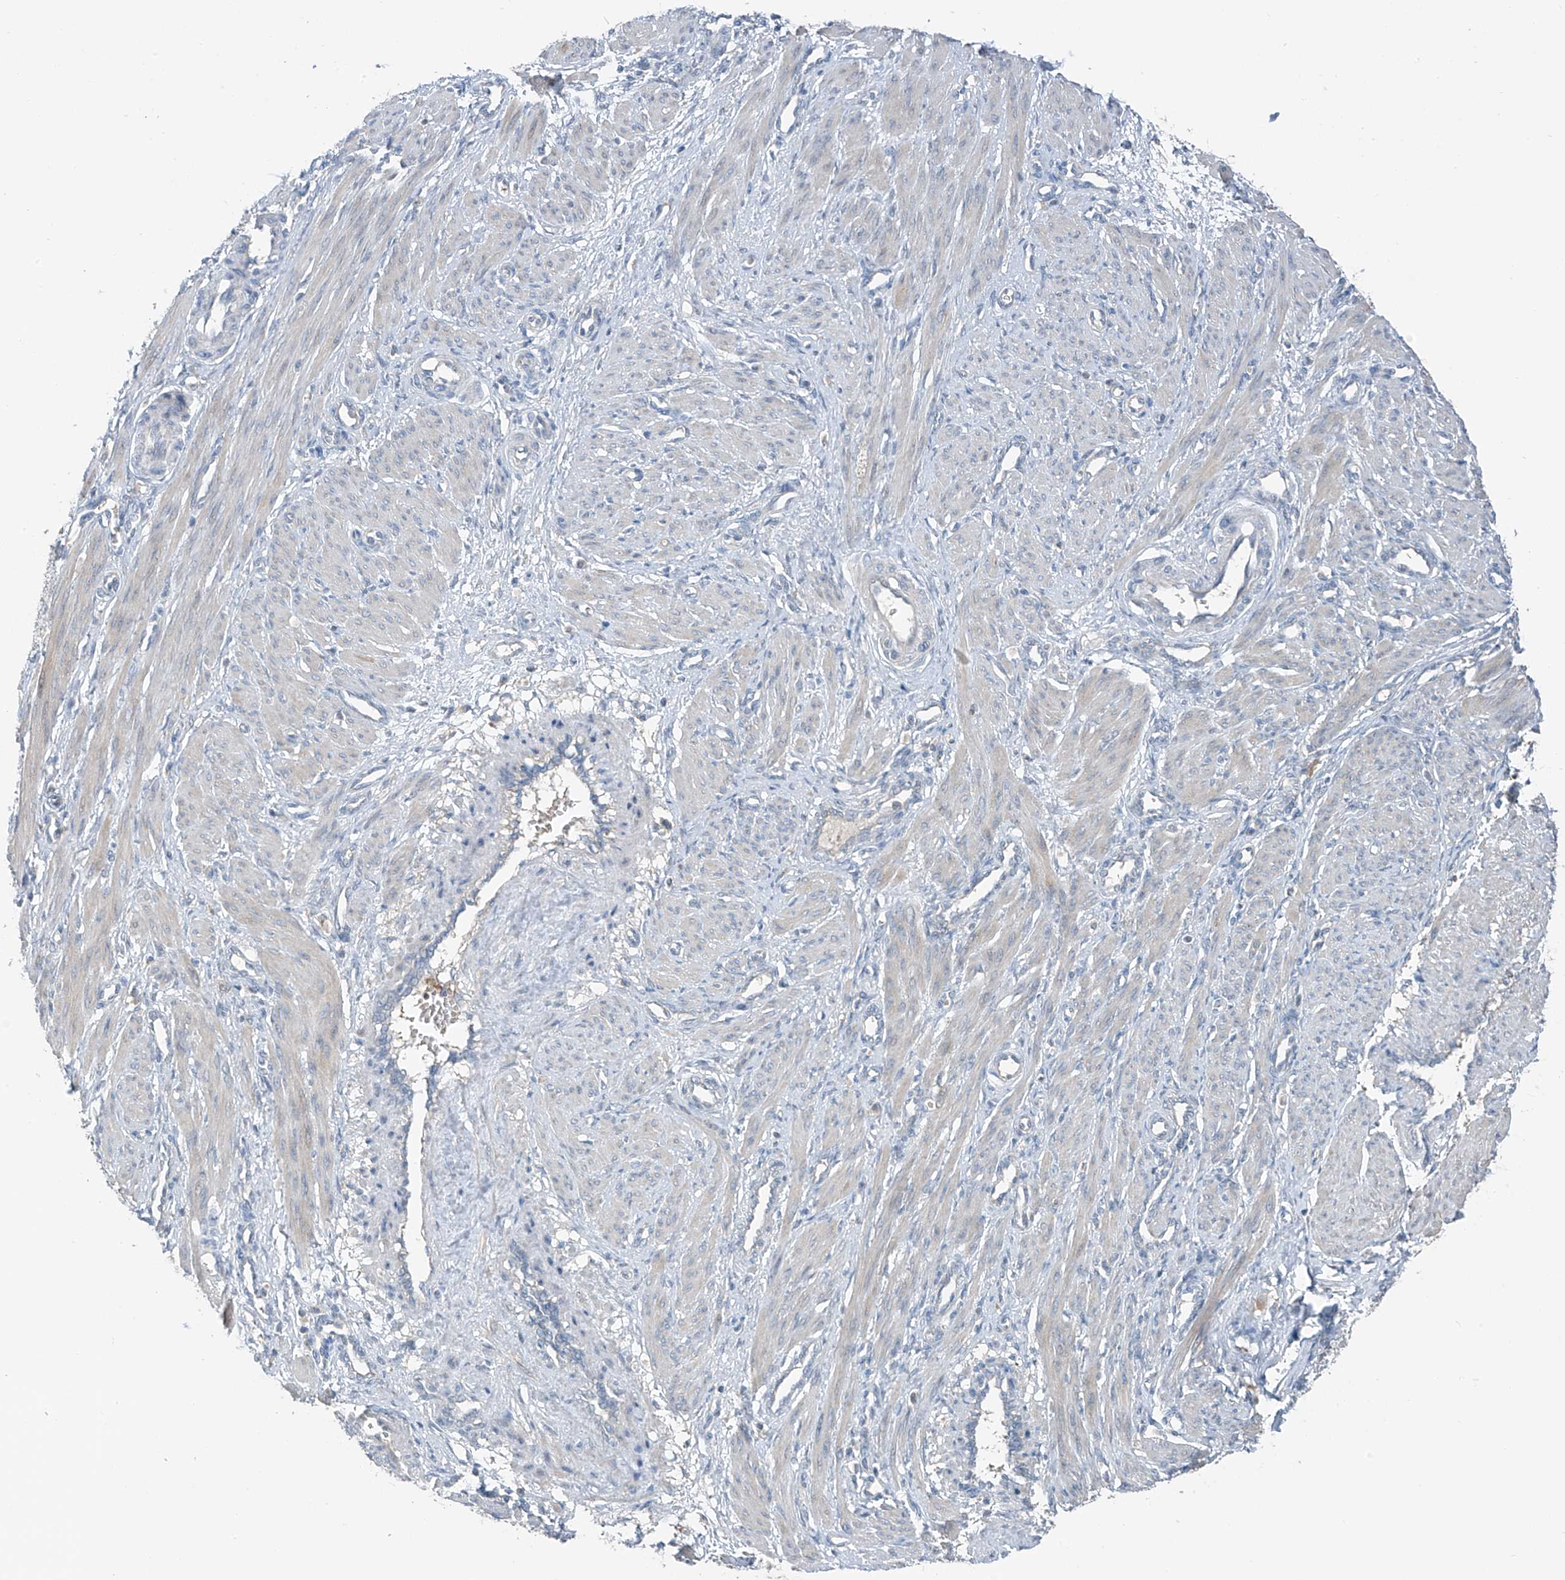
{"staining": {"intensity": "negative", "quantity": "none", "location": "none"}, "tissue": "smooth muscle", "cell_type": "Smooth muscle cells", "image_type": "normal", "snomed": [{"axis": "morphology", "description": "Normal tissue, NOS"}, {"axis": "topography", "description": "Endometrium"}], "caption": "Smooth muscle cells show no significant protein positivity in benign smooth muscle. The staining was performed using DAB (3,3'-diaminobenzidine) to visualize the protein expression in brown, while the nuclei were stained in blue with hematoxylin (Magnification: 20x).", "gene": "SLC12A6", "patient": {"sex": "female", "age": 33}}